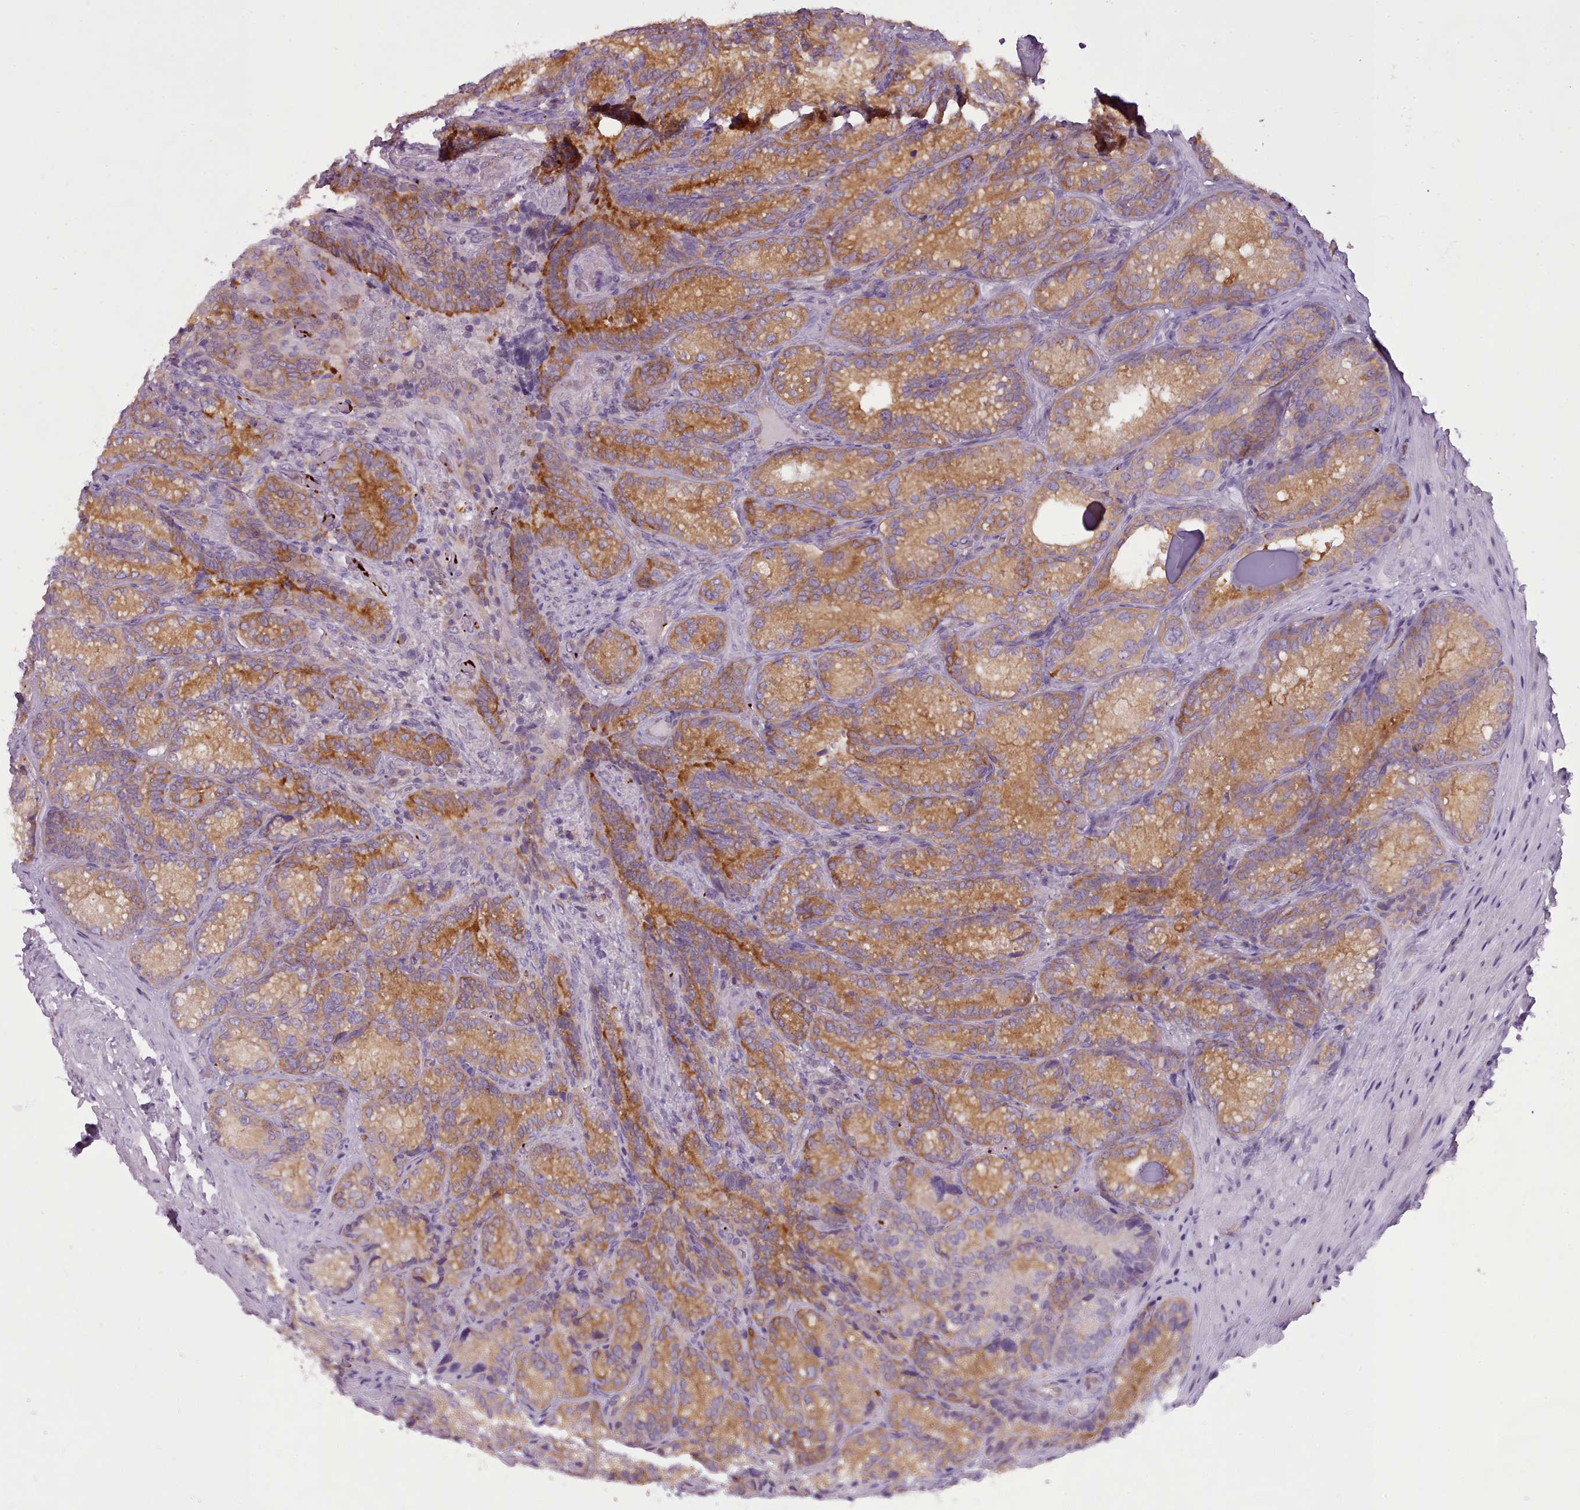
{"staining": {"intensity": "strong", "quantity": "25%-75%", "location": "cytoplasmic/membranous"}, "tissue": "seminal vesicle", "cell_type": "Glandular cells", "image_type": "normal", "snomed": [{"axis": "morphology", "description": "Normal tissue, NOS"}, {"axis": "topography", "description": "Seminal veicle"}], "caption": "Glandular cells demonstrate high levels of strong cytoplasmic/membranous staining in approximately 25%-75% of cells in normal seminal vesicle.", "gene": "NDST2", "patient": {"sex": "male", "age": 58}}